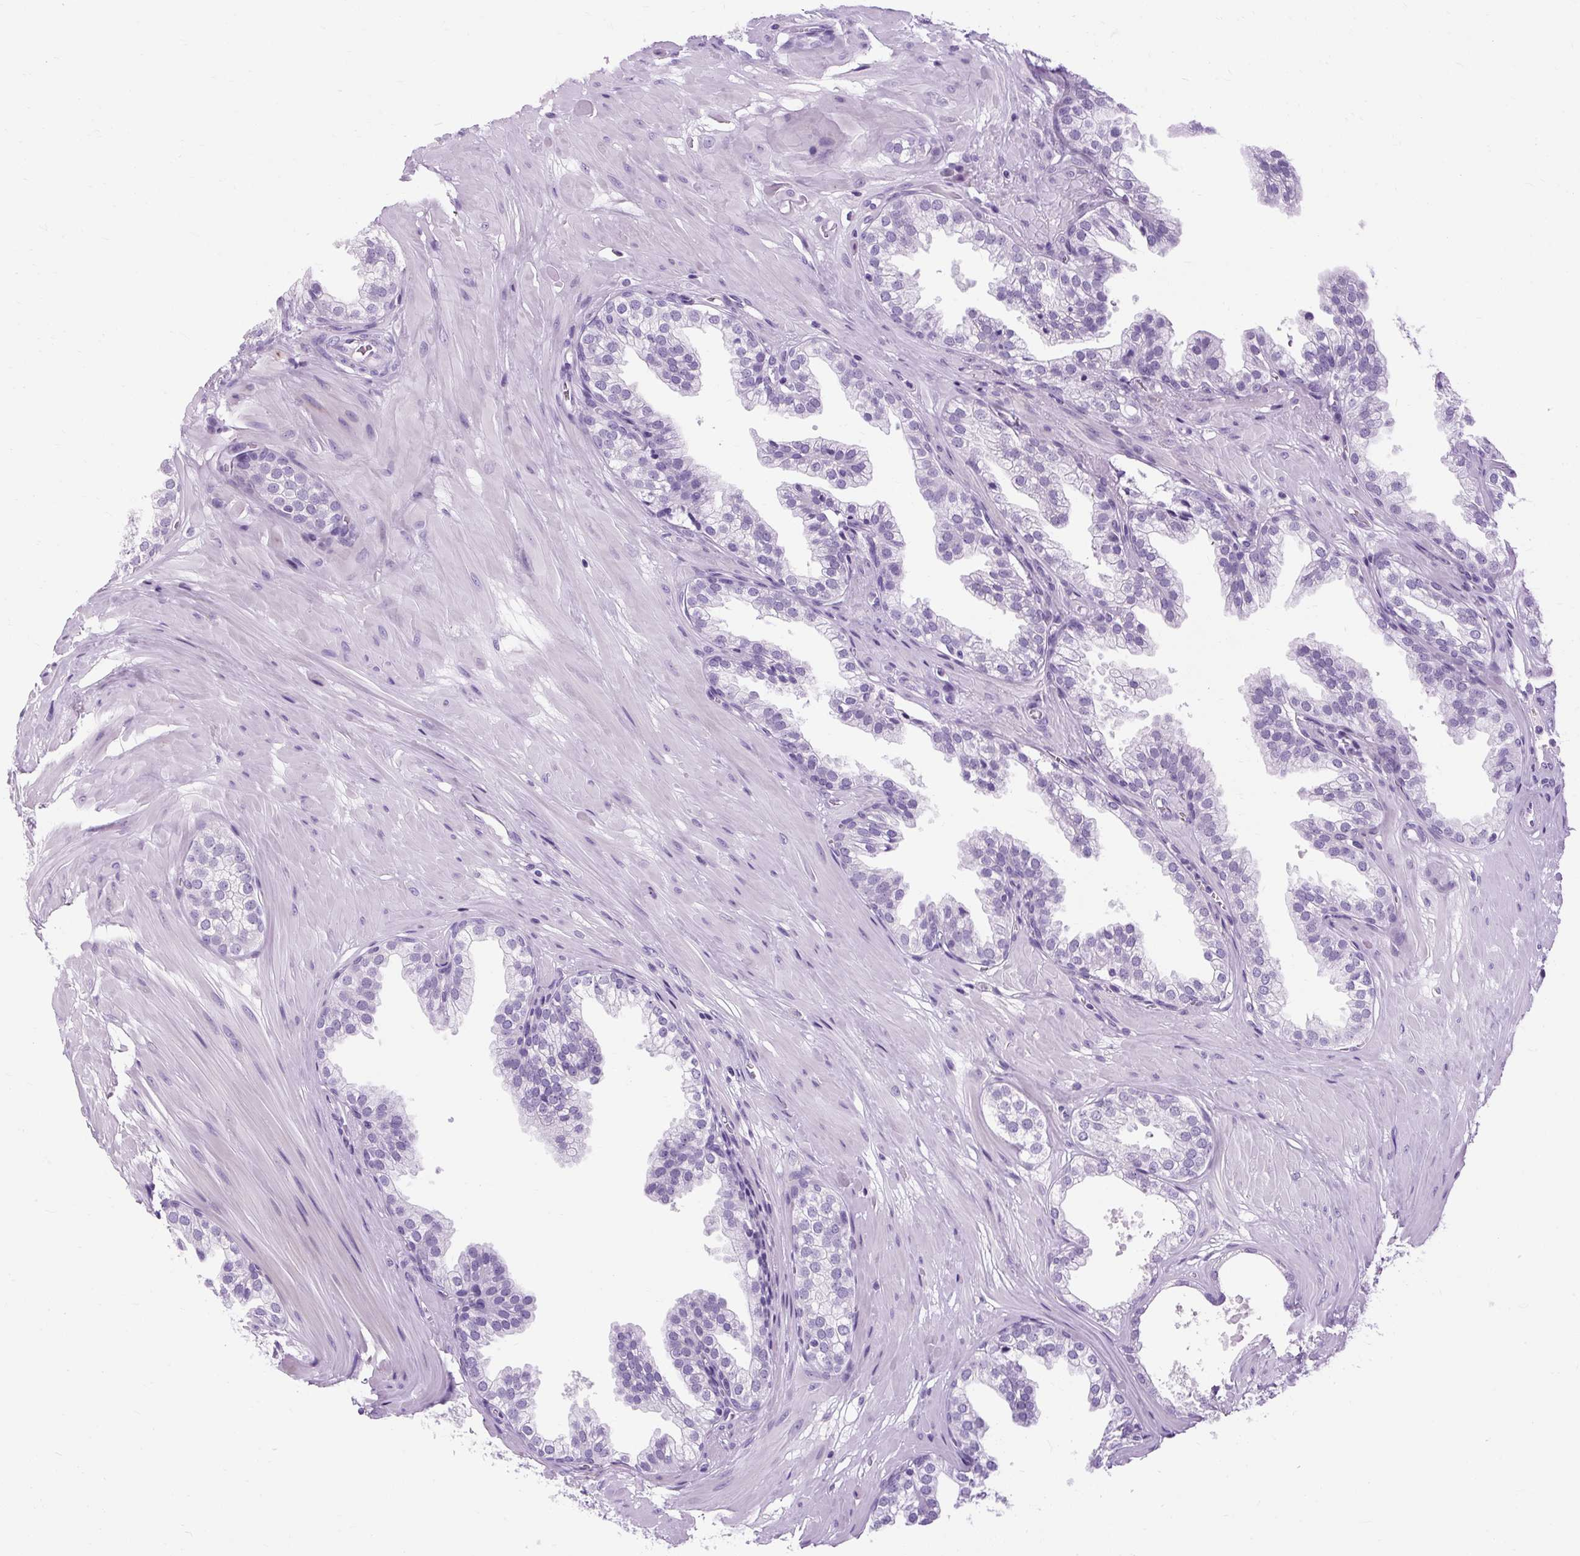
{"staining": {"intensity": "negative", "quantity": "none", "location": "none"}, "tissue": "prostate", "cell_type": "Glandular cells", "image_type": "normal", "snomed": [{"axis": "morphology", "description": "Normal tissue, NOS"}, {"axis": "topography", "description": "Prostate"}, {"axis": "topography", "description": "Peripheral nerve tissue"}], "caption": "An immunohistochemistry image of unremarkable prostate is shown. There is no staining in glandular cells of prostate.", "gene": "B3GNT4", "patient": {"sex": "male", "age": 55}}